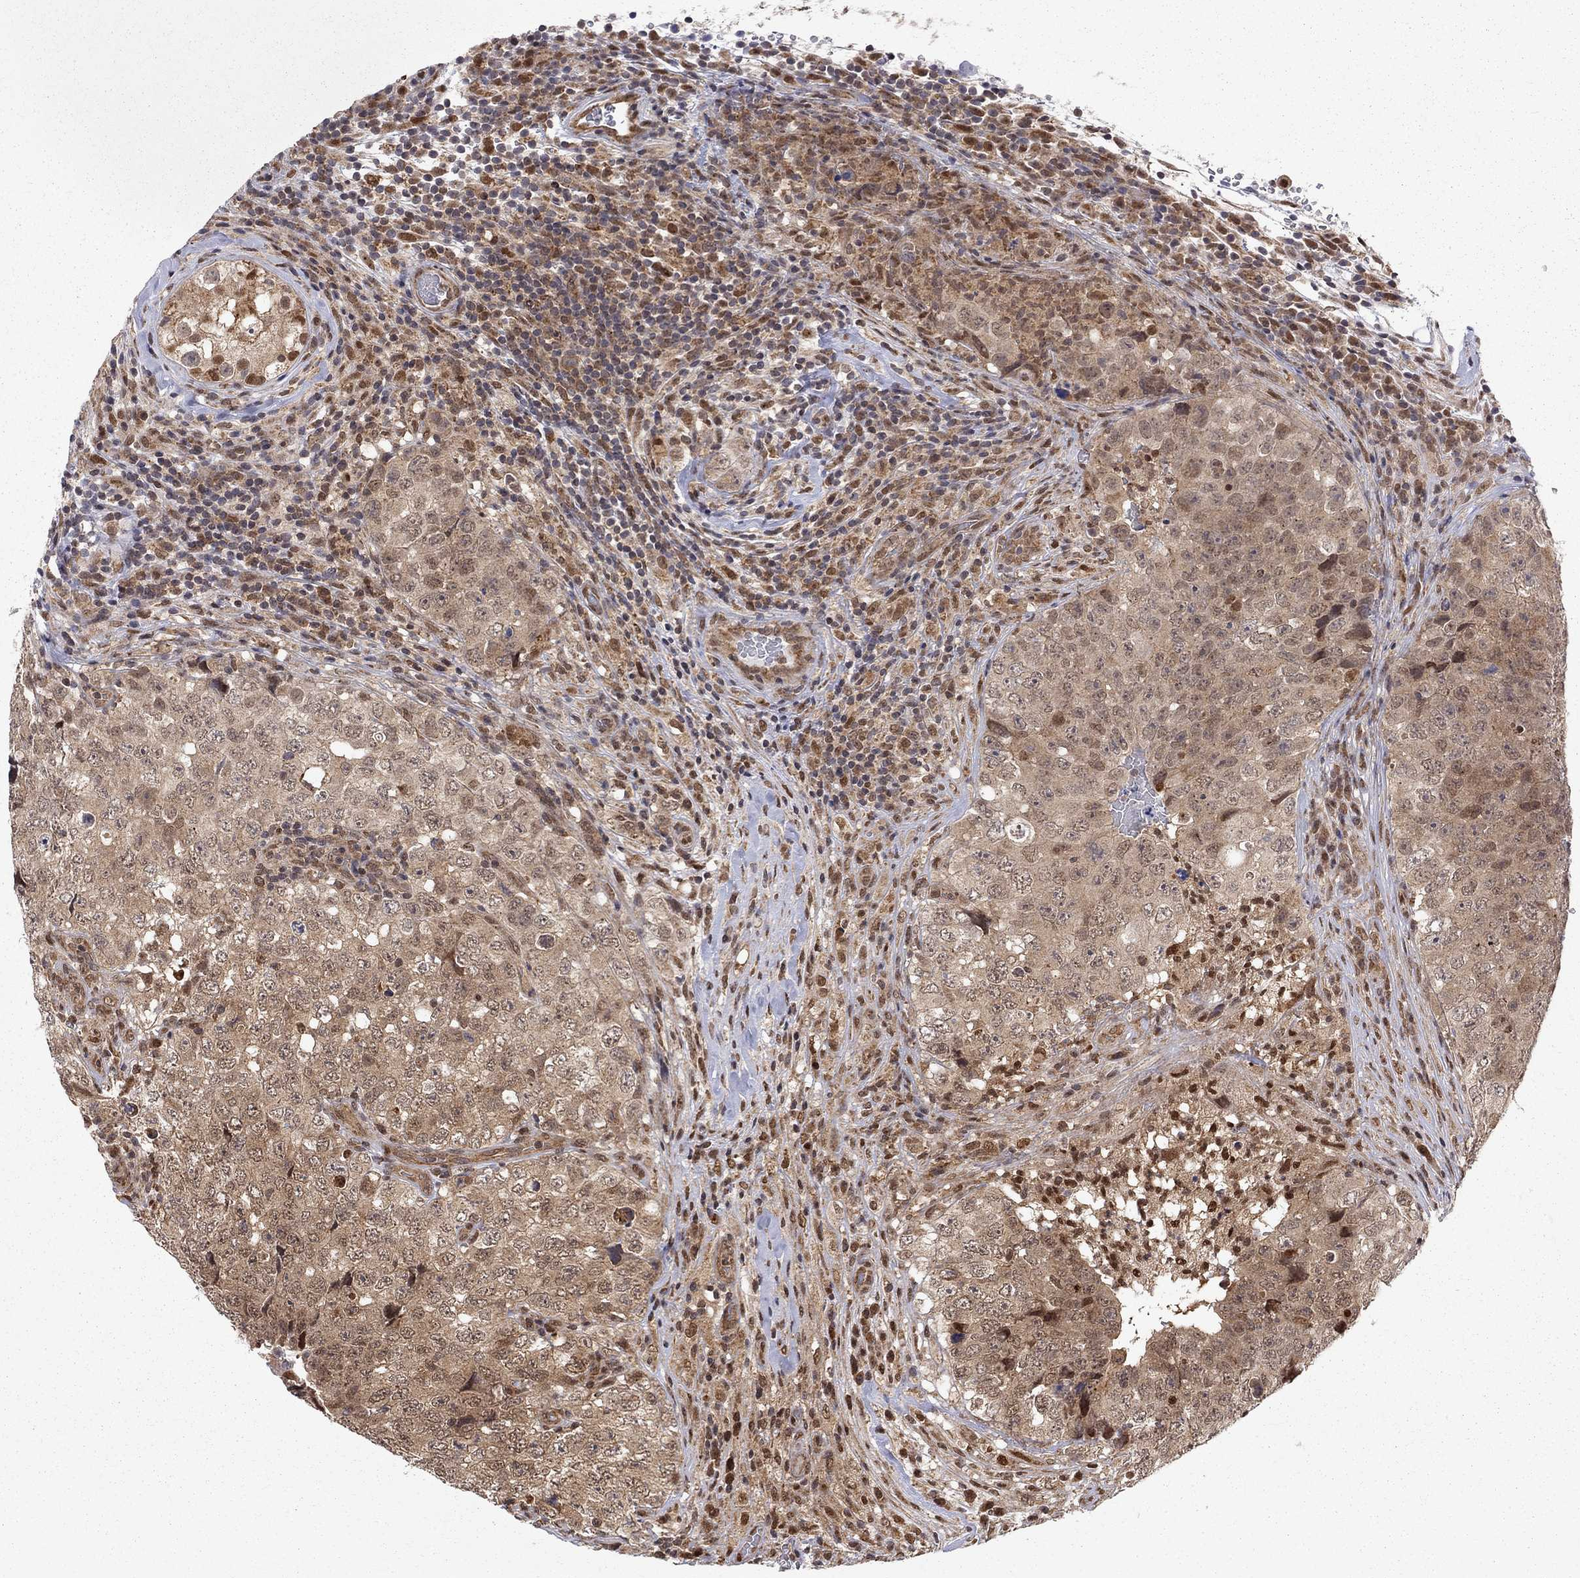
{"staining": {"intensity": "moderate", "quantity": ">75%", "location": "cytoplasmic/membranous"}, "tissue": "testis cancer", "cell_type": "Tumor cells", "image_type": "cancer", "snomed": [{"axis": "morphology", "description": "Seminoma, NOS"}, {"axis": "topography", "description": "Testis"}], "caption": "Testis cancer stained with DAB IHC shows medium levels of moderate cytoplasmic/membranous expression in about >75% of tumor cells. Nuclei are stained in blue.", "gene": "ELOB", "patient": {"sex": "male", "age": 34}}